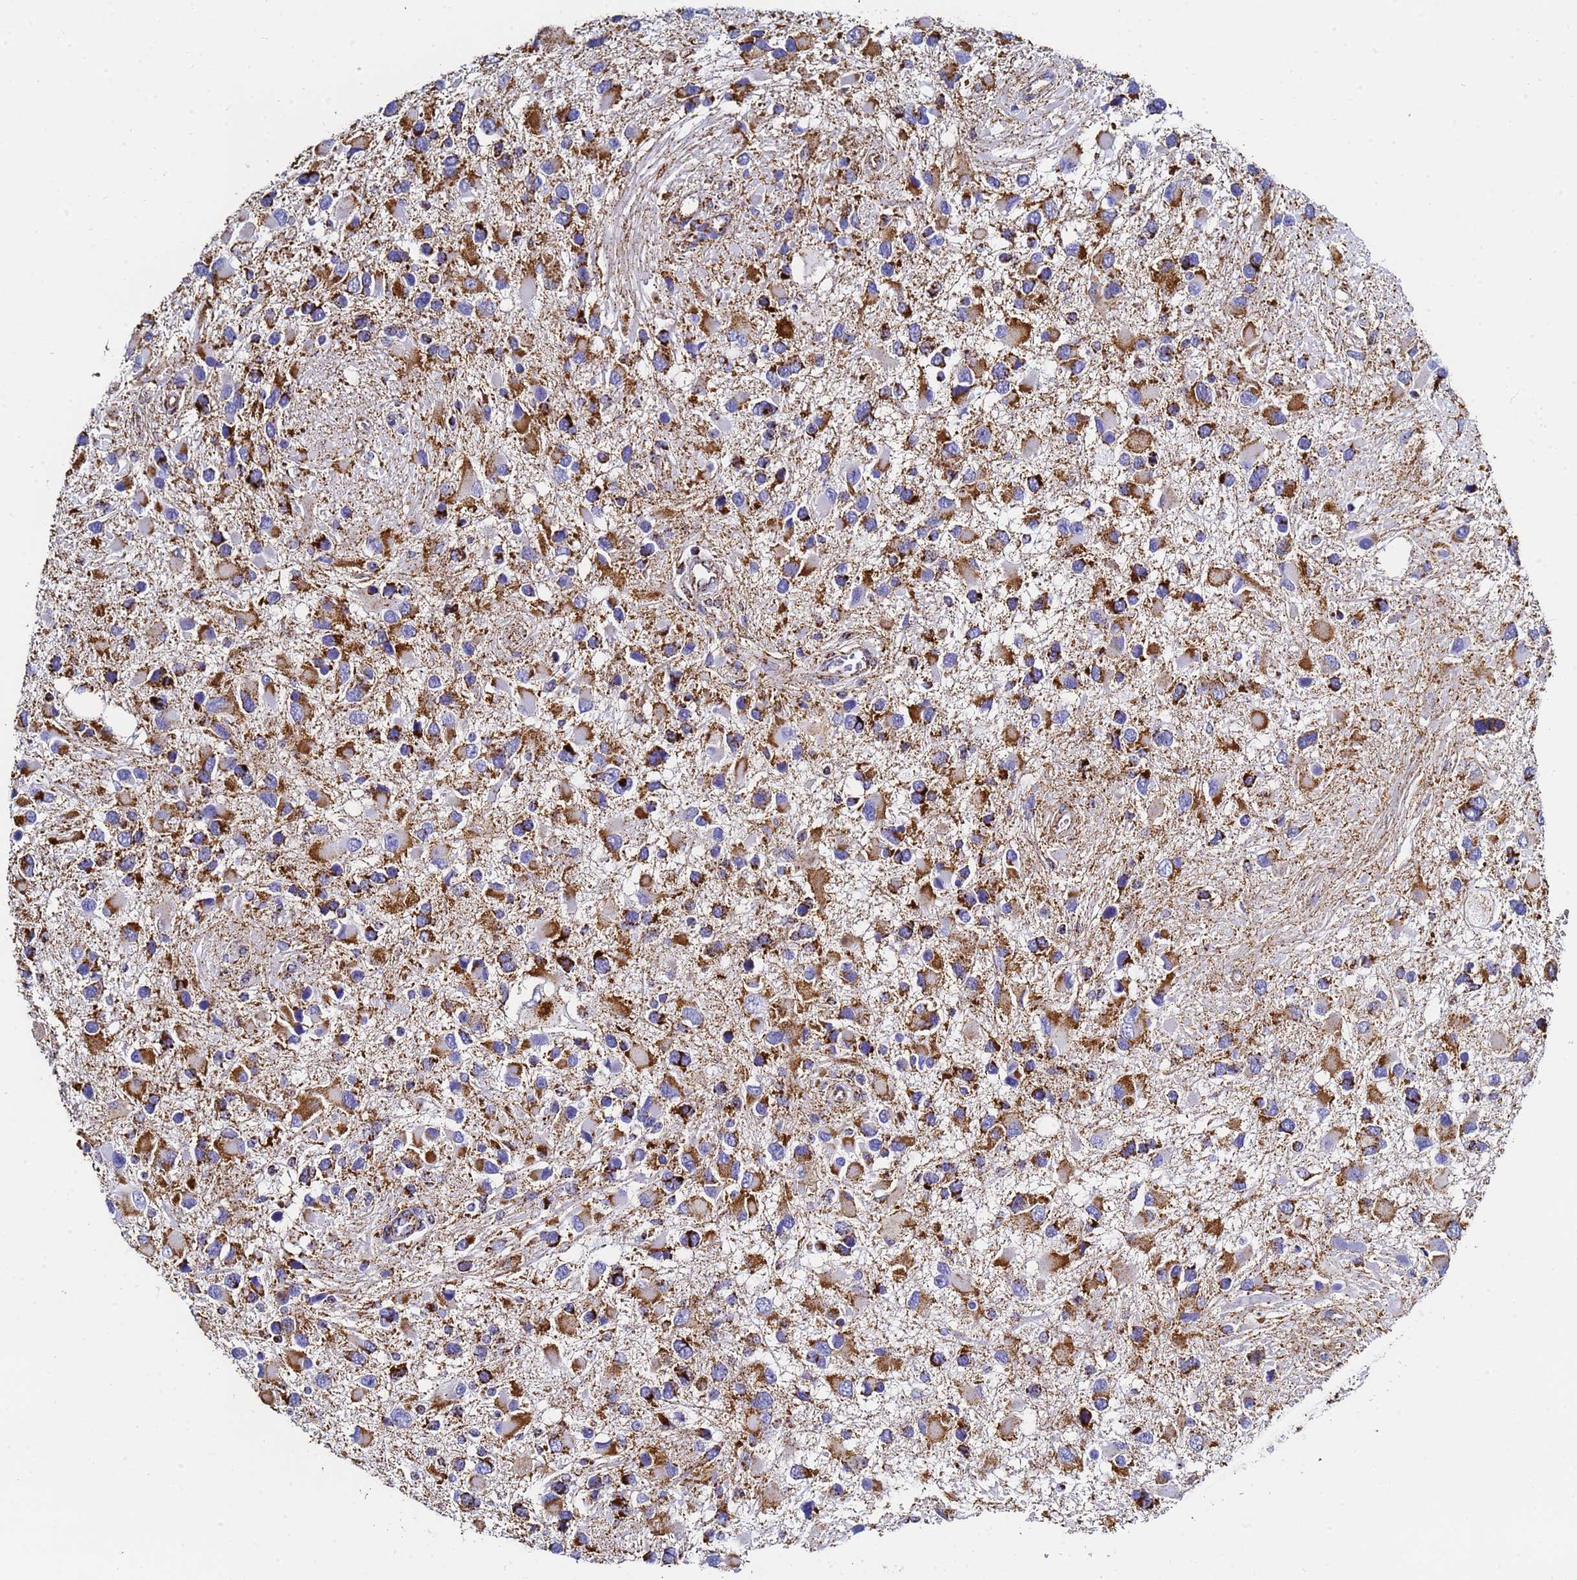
{"staining": {"intensity": "strong", "quantity": ">75%", "location": "cytoplasmic/membranous"}, "tissue": "glioma", "cell_type": "Tumor cells", "image_type": "cancer", "snomed": [{"axis": "morphology", "description": "Glioma, malignant, High grade"}, {"axis": "topography", "description": "Brain"}], "caption": "There is high levels of strong cytoplasmic/membranous expression in tumor cells of high-grade glioma (malignant), as demonstrated by immunohistochemical staining (brown color).", "gene": "PHB2", "patient": {"sex": "male", "age": 53}}